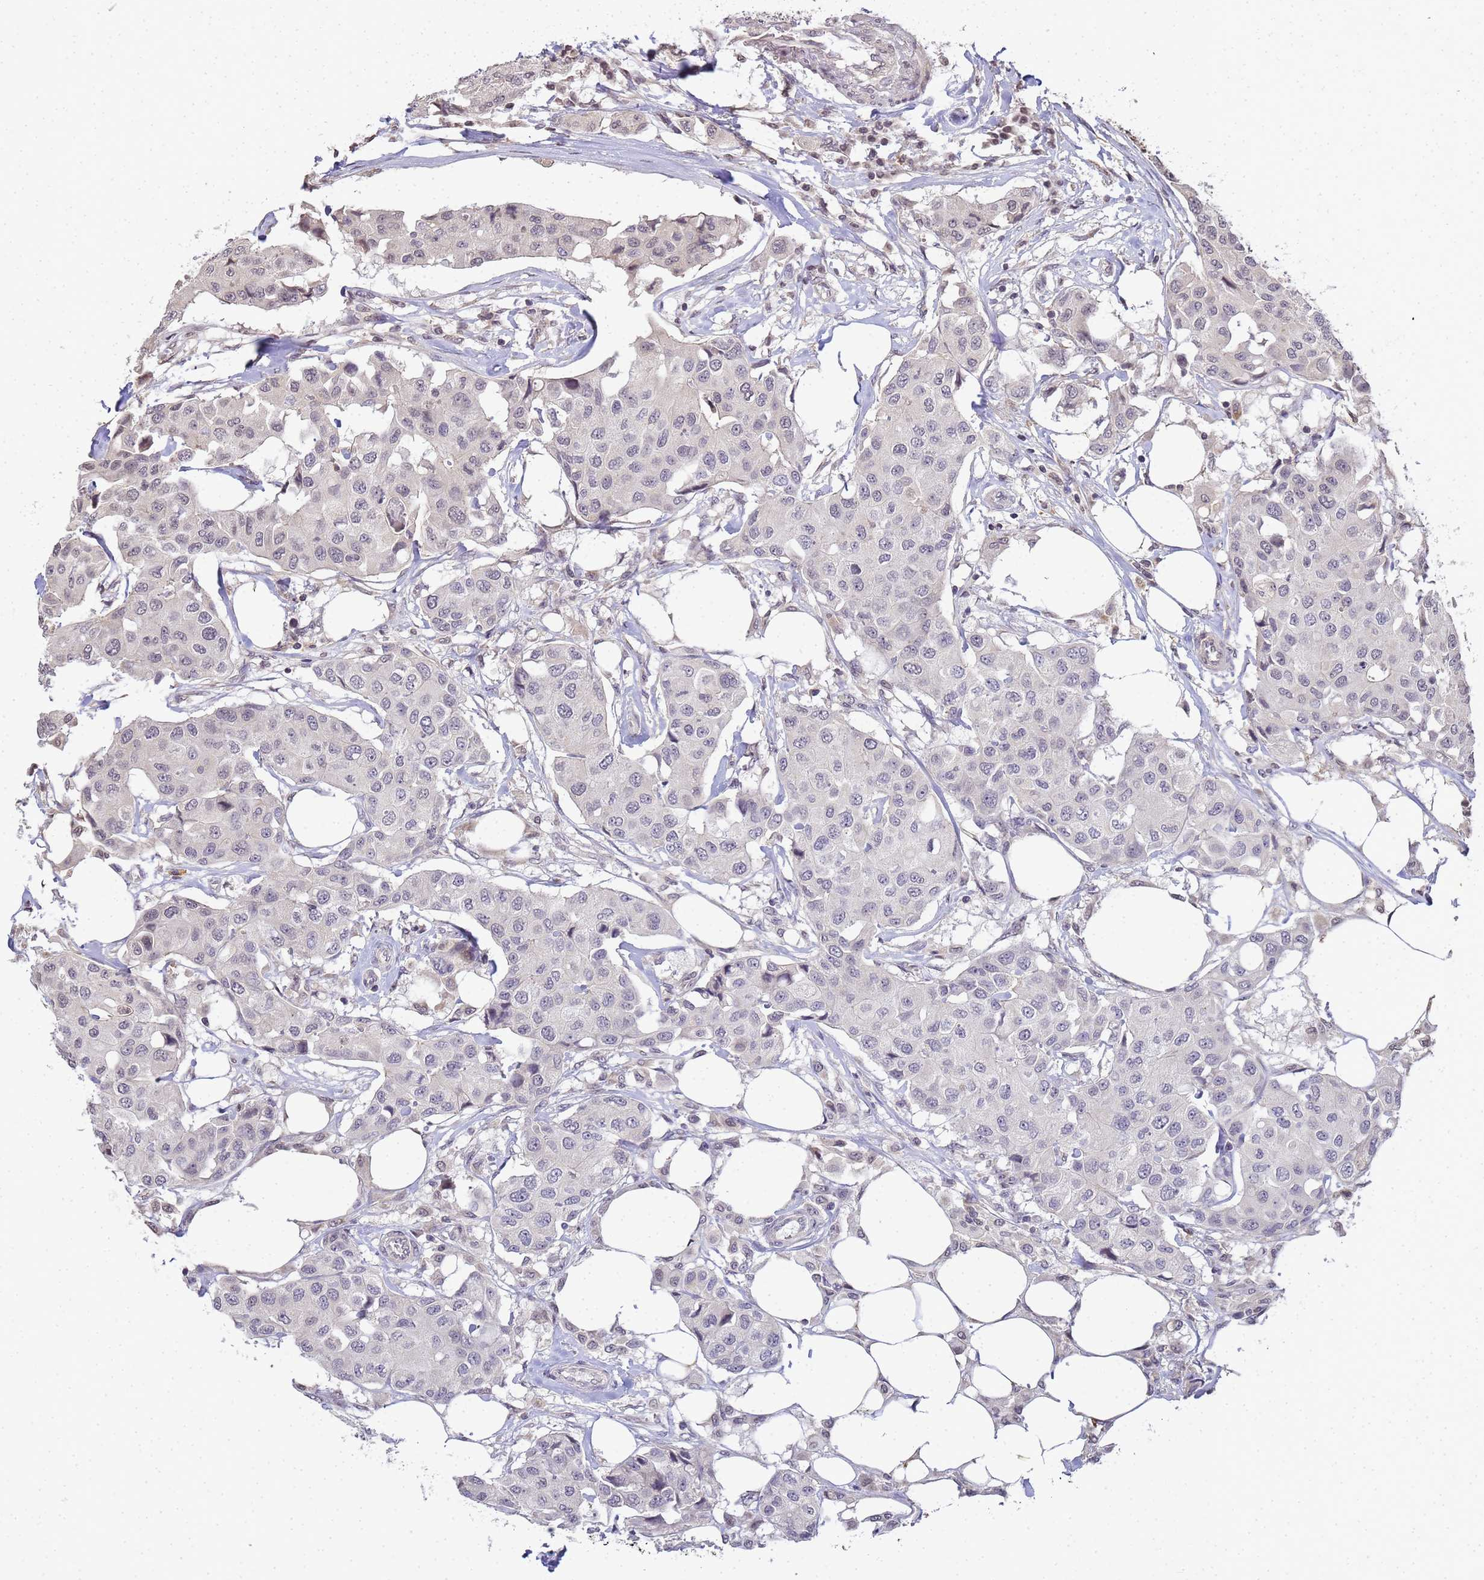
{"staining": {"intensity": "negative", "quantity": "none", "location": "none"}, "tissue": "breast cancer", "cell_type": "Tumor cells", "image_type": "cancer", "snomed": [{"axis": "morphology", "description": "Duct carcinoma"}, {"axis": "topography", "description": "Breast"}], "caption": "Immunohistochemistry histopathology image of breast cancer stained for a protein (brown), which shows no staining in tumor cells. The staining was performed using DAB to visualize the protein expression in brown, while the nuclei were stained in blue with hematoxylin (Magnification: 20x).", "gene": "MYL7", "patient": {"sex": "female", "age": 80}}